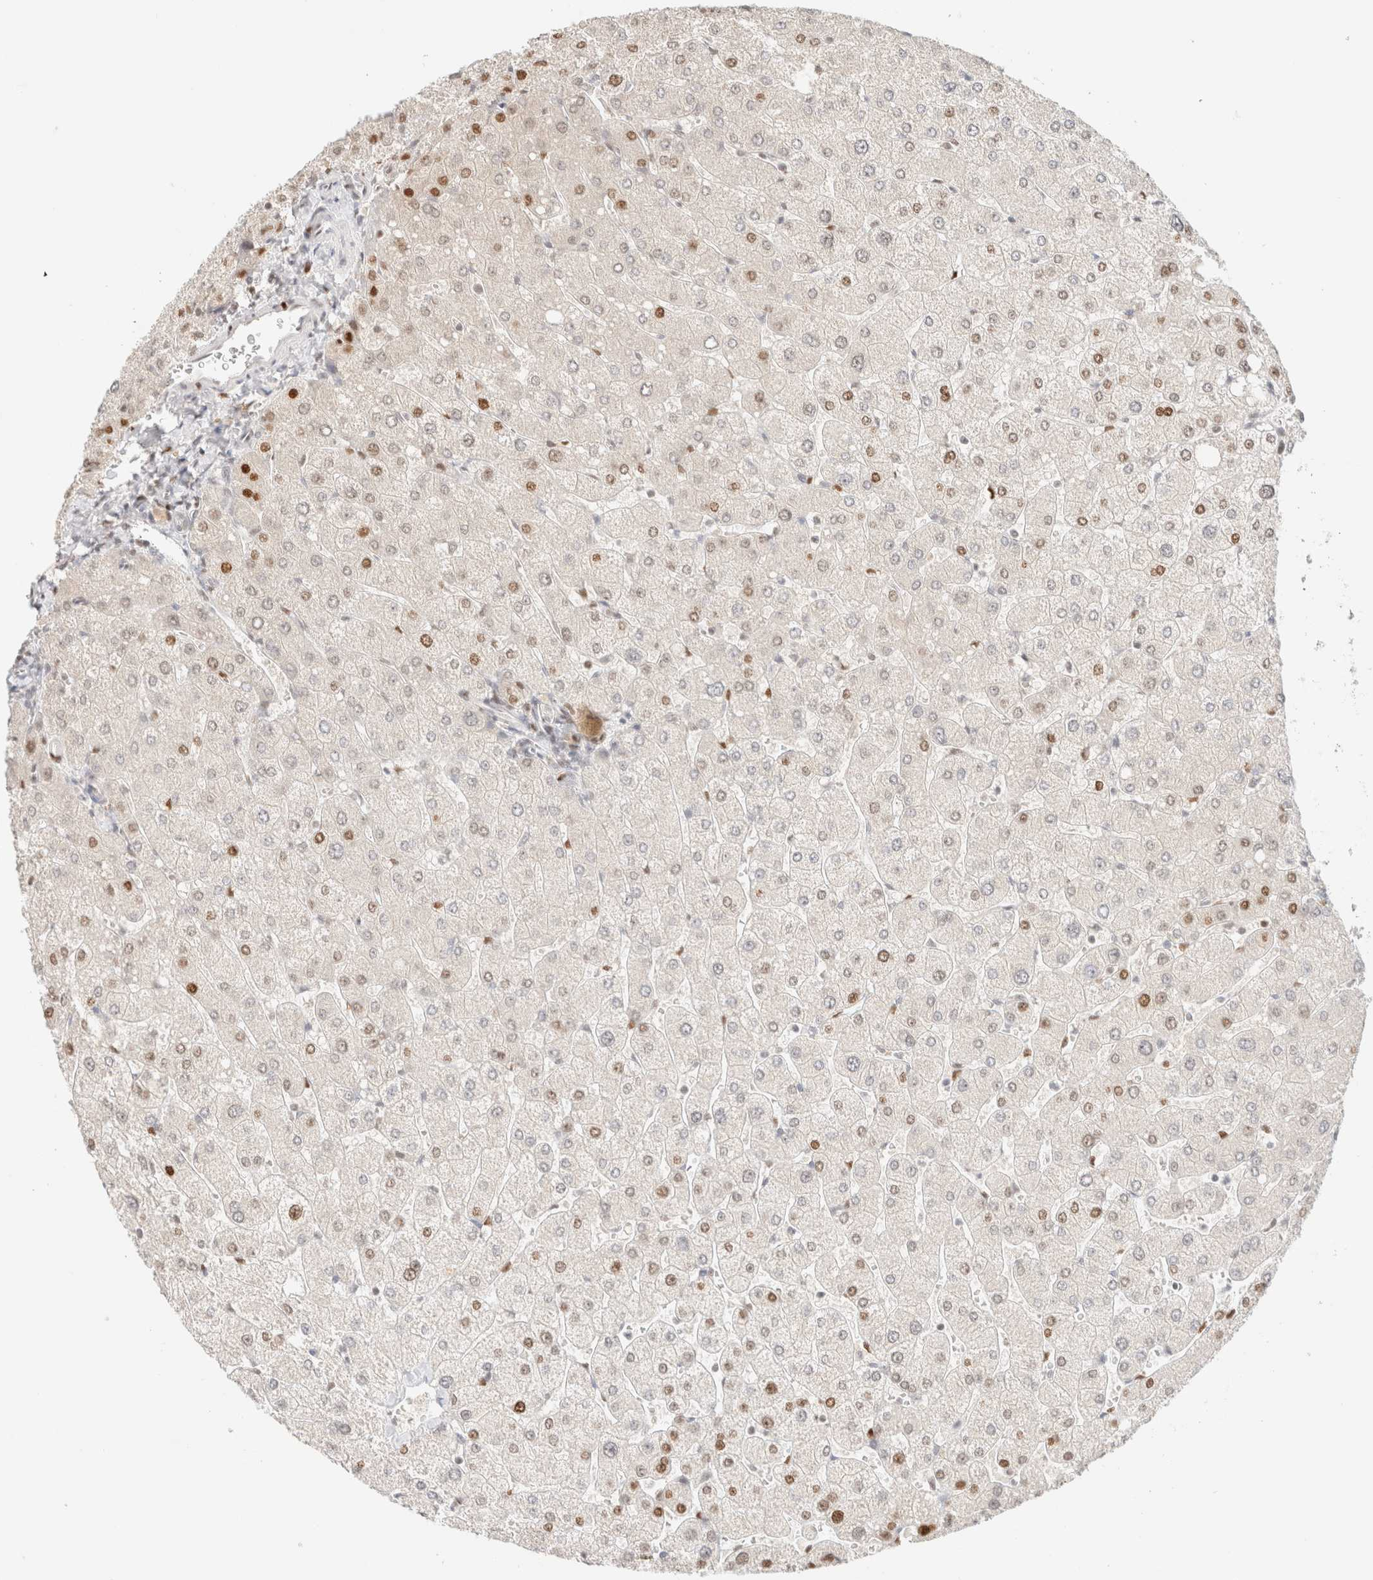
{"staining": {"intensity": "moderate", "quantity": "25%-75%", "location": "nuclear"}, "tissue": "liver", "cell_type": "Cholangiocytes", "image_type": "normal", "snomed": [{"axis": "morphology", "description": "Normal tissue, NOS"}, {"axis": "topography", "description": "Liver"}], "caption": "Immunohistochemical staining of unremarkable liver exhibits moderate nuclear protein expression in approximately 25%-75% of cholangiocytes. (brown staining indicates protein expression, while blue staining denotes nuclei).", "gene": "DDB2", "patient": {"sex": "male", "age": 55}}